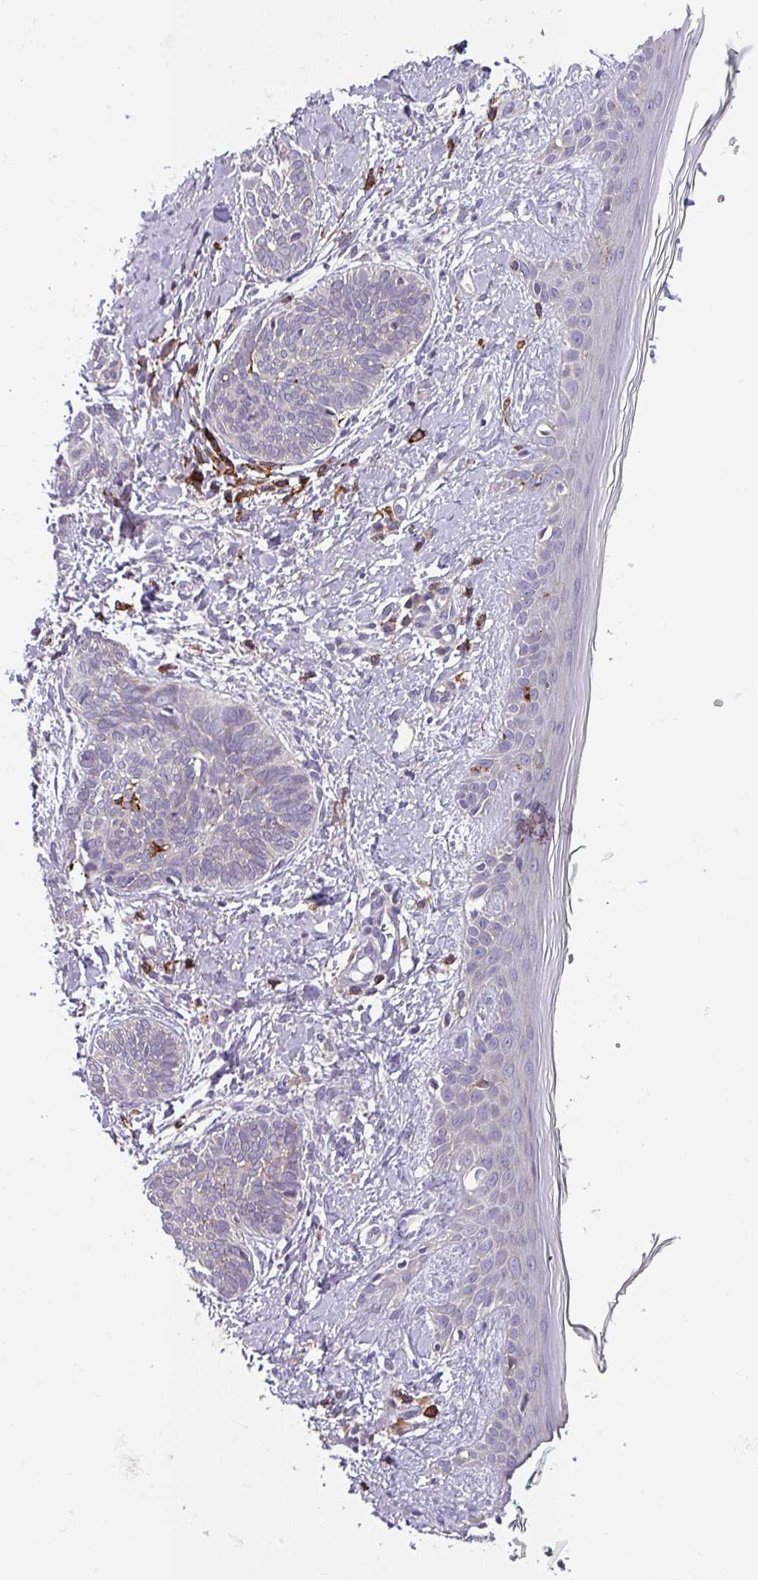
{"staining": {"intensity": "negative", "quantity": "none", "location": "none"}, "tissue": "skin cancer", "cell_type": "Tumor cells", "image_type": "cancer", "snomed": [{"axis": "morphology", "description": "Basal cell carcinoma"}, {"axis": "topography", "description": "Skin"}], "caption": "This histopathology image is of skin basal cell carcinoma stained with immunohistochemistry to label a protein in brown with the nuclei are counter-stained blue. There is no expression in tumor cells. The staining is performed using DAB brown chromogen with nuclei counter-stained in using hematoxylin.", "gene": "NEDD9", "patient": {"sex": "female", "age": 81}}